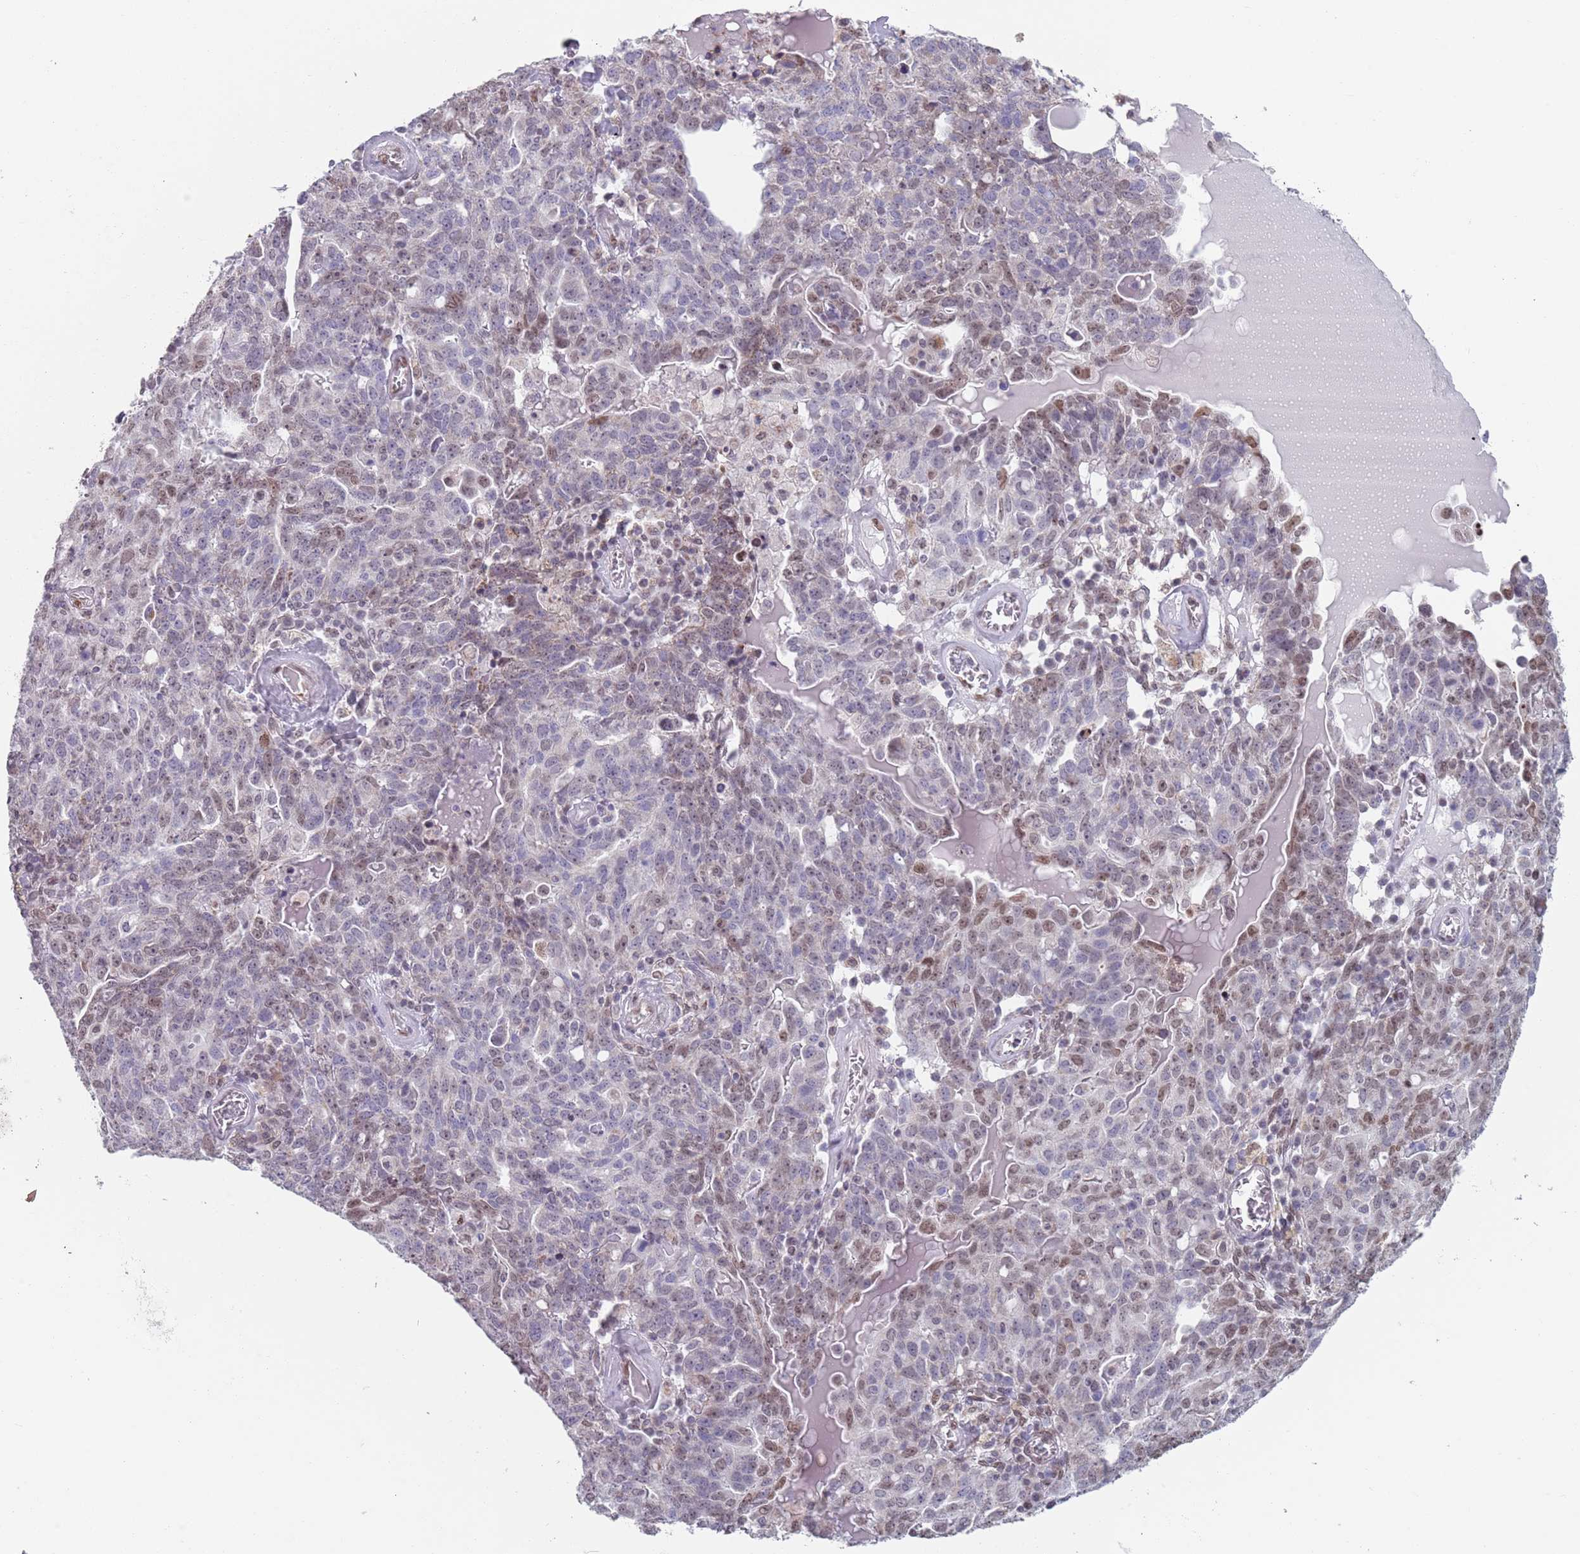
{"staining": {"intensity": "weak", "quantity": "<25%", "location": "nuclear"}, "tissue": "ovarian cancer", "cell_type": "Tumor cells", "image_type": "cancer", "snomed": [{"axis": "morphology", "description": "Carcinoma, endometroid"}, {"axis": "topography", "description": "Ovary"}], "caption": "IHC of endometroid carcinoma (ovarian) exhibits no staining in tumor cells.", "gene": "MFSD12", "patient": {"sex": "female", "age": 62}}